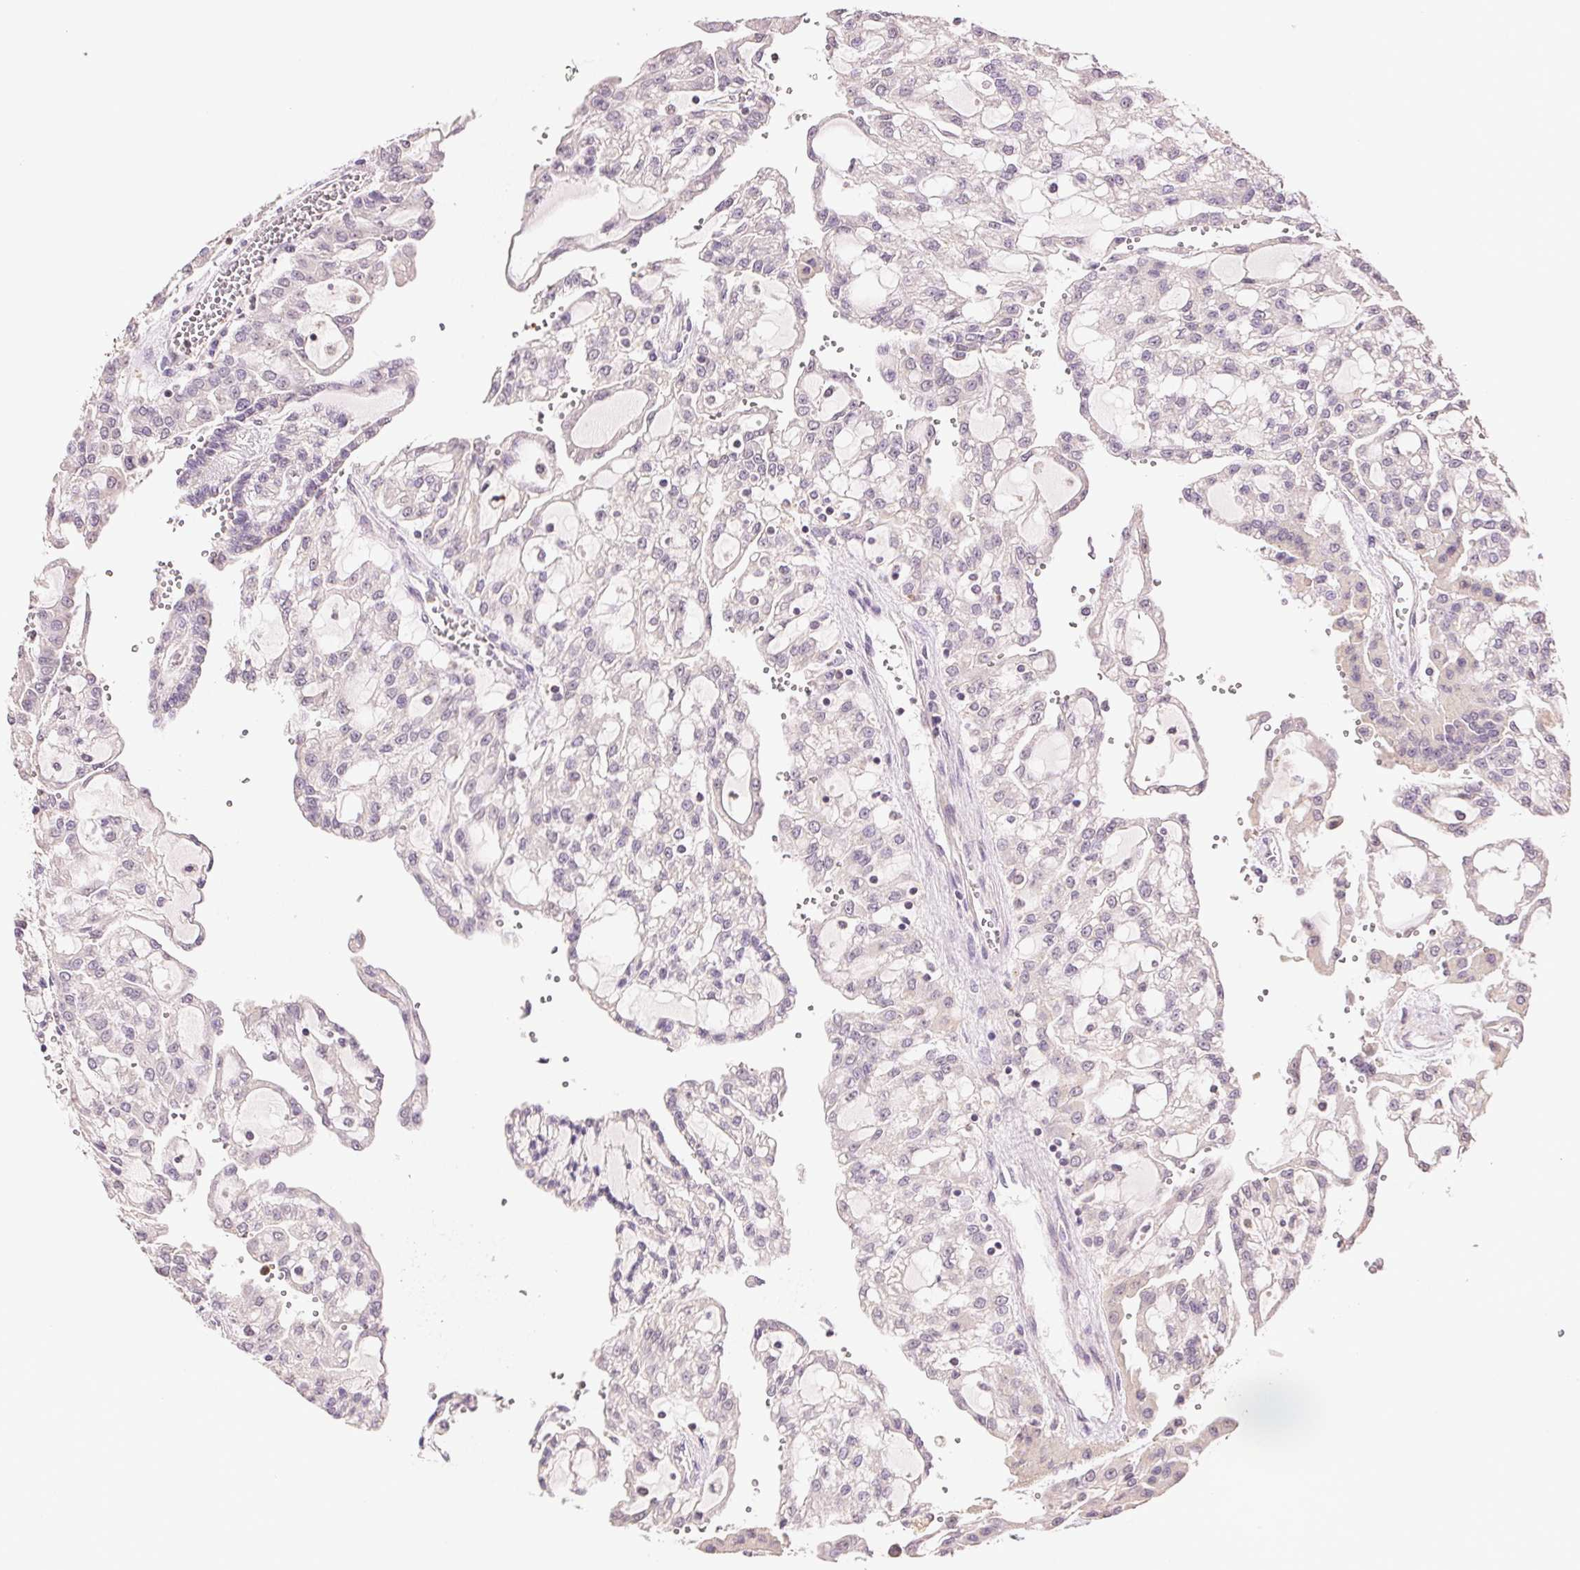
{"staining": {"intensity": "negative", "quantity": "none", "location": "none"}, "tissue": "renal cancer", "cell_type": "Tumor cells", "image_type": "cancer", "snomed": [{"axis": "morphology", "description": "Adenocarcinoma, NOS"}, {"axis": "topography", "description": "Kidney"}], "caption": "High magnification brightfield microscopy of renal adenocarcinoma stained with DAB (3,3'-diaminobenzidine) (brown) and counterstained with hematoxylin (blue): tumor cells show no significant positivity. Brightfield microscopy of immunohistochemistry stained with DAB (3,3'-diaminobenzidine) (brown) and hematoxylin (blue), captured at high magnification.", "gene": "TMEM253", "patient": {"sex": "male", "age": 63}}